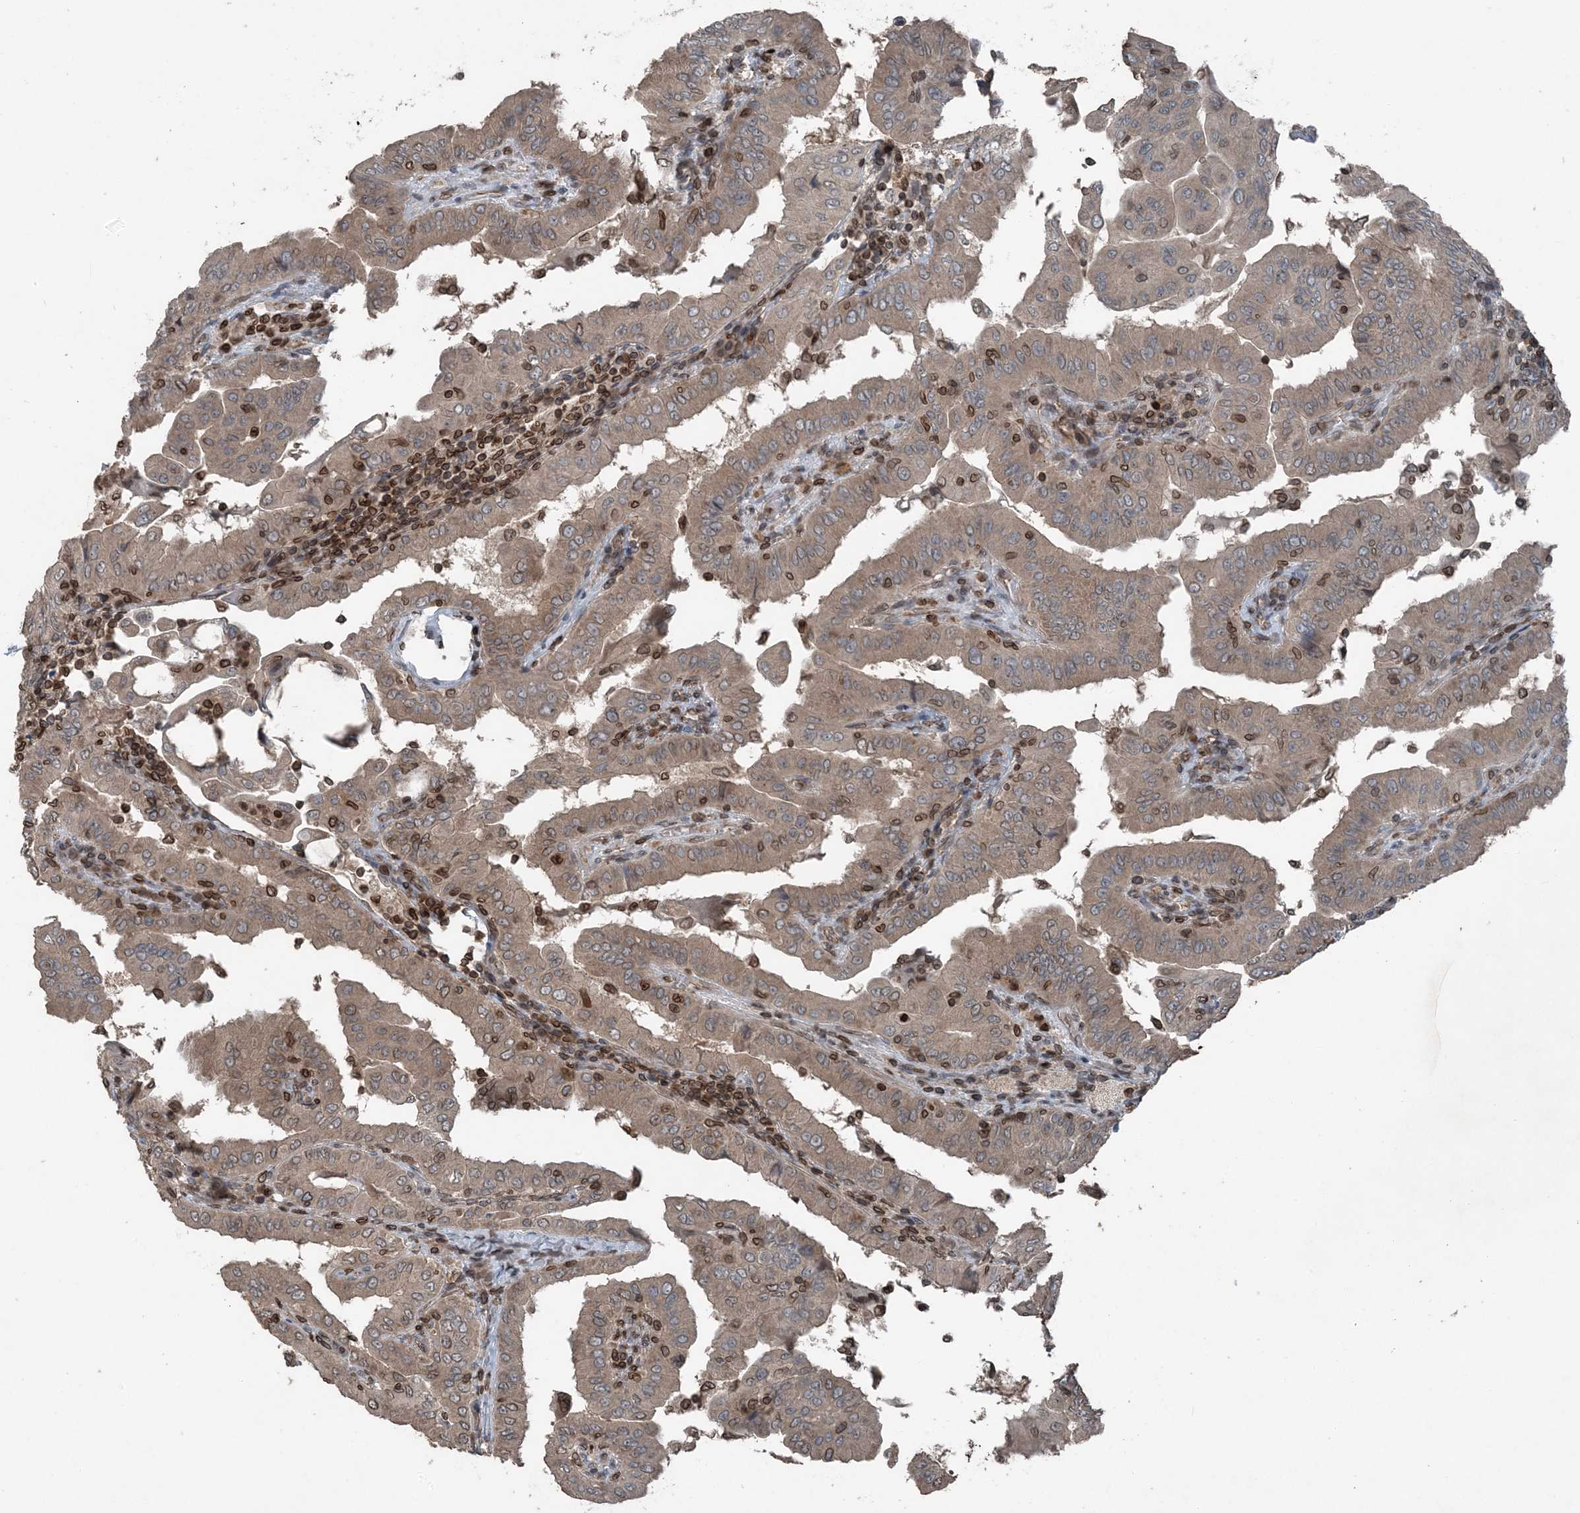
{"staining": {"intensity": "weak", "quantity": ">75%", "location": "cytoplasmic/membranous,nuclear"}, "tissue": "thyroid cancer", "cell_type": "Tumor cells", "image_type": "cancer", "snomed": [{"axis": "morphology", "description": "Papillary adenocarcinoma, NOS"}, {"axis": "topography", "description": "Thyroid gland"}], "caption": "High-magnification brightfield microscopy of thyroid cancer stained with DAB (3,3'-diaminobenzidine) (brown) and counterstained with hematoxylin (blue). tumor cells exhibit weak cytoplasmic/membranous and nuclear staining is present in approximately>75% of cells.", "gene": "ZFAND2B", "patient": {"sex": "male", "age": 33}}